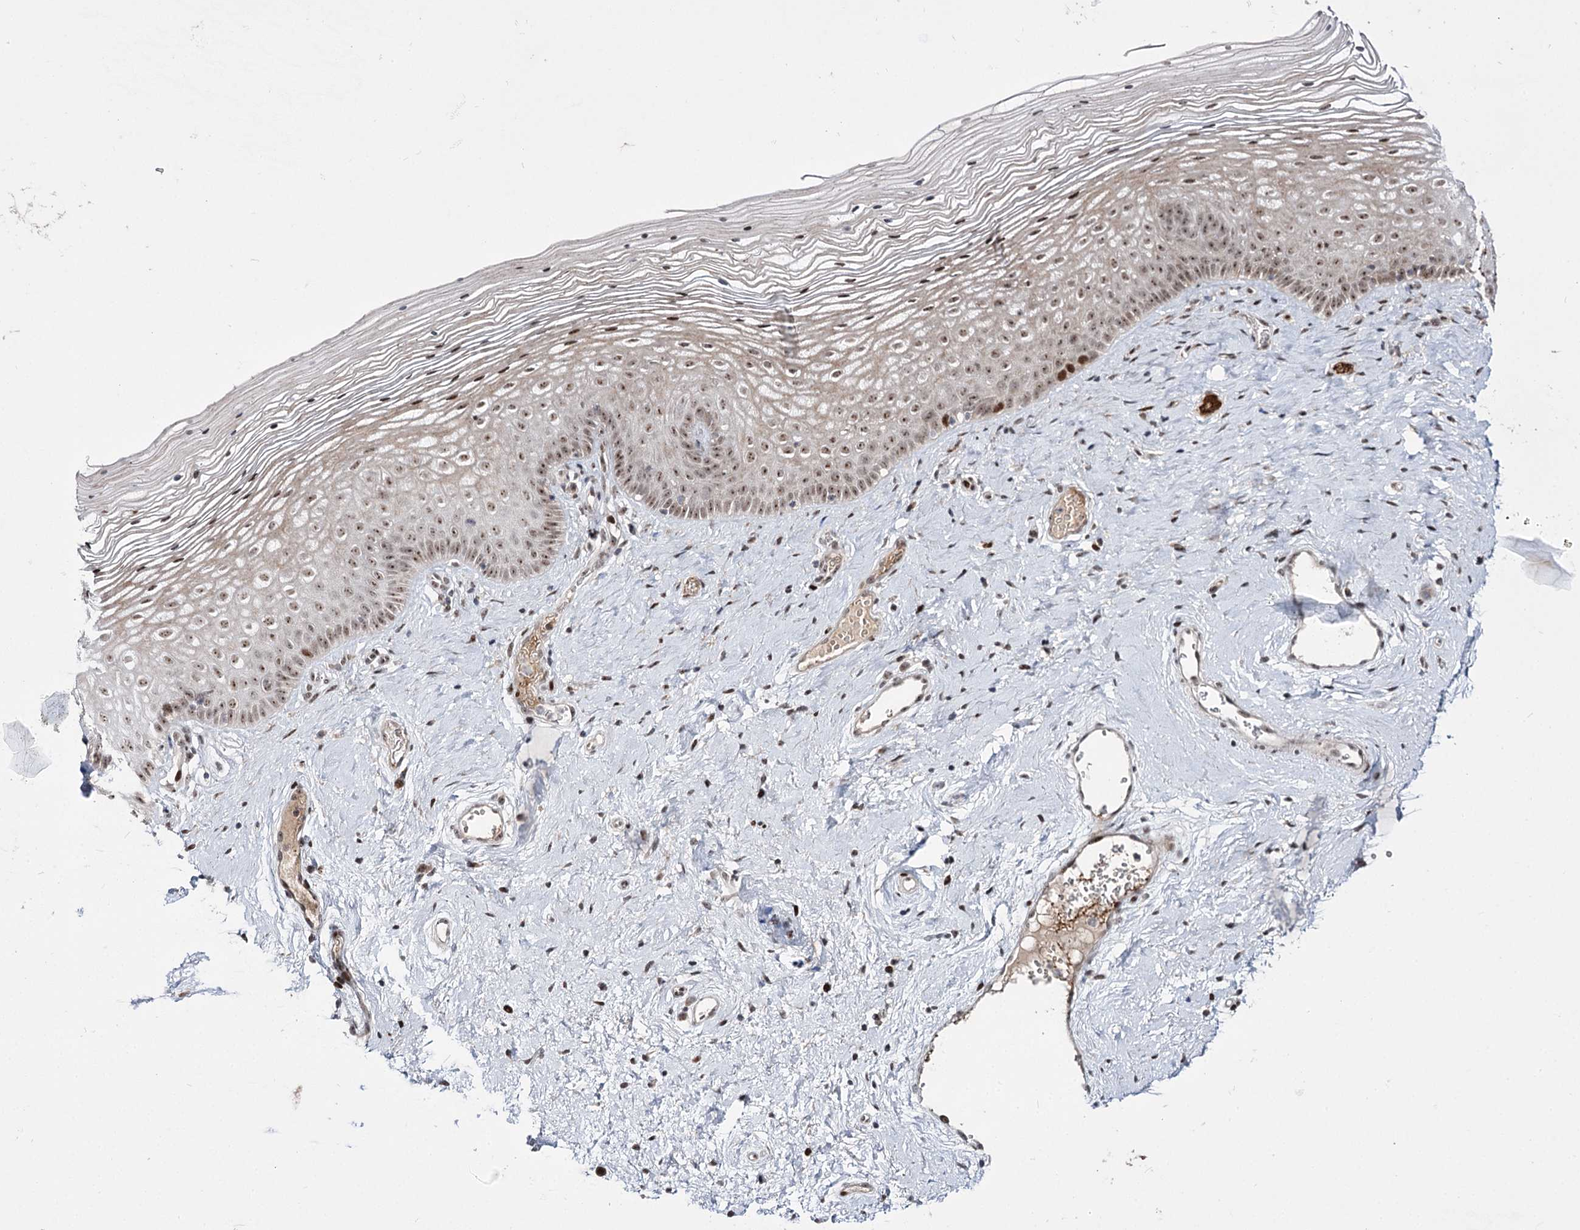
{"staining": {"intensity": "moderate", "quantity": ">75%", "location": "nuclear"}, "tissue": "vagina", "cell_type": "Squamous epithelial cells", "image_type": "normal", "snomed": [{"axis": "morphology", "description": "Normal tissue, NOS"}, {"axis": "topography", "description": "Vagina"}], "caption": "Immunohistochemistry image of normal vagina: vagina stained using immunohistochemistry exhibits medium levels of moderate protein expression localized specifically in the nuclear of squamous epithelial cells, appearing as a nuclear brown color.", "gene": "STOX1", "patient": {"sex": "female", "age": 46}}